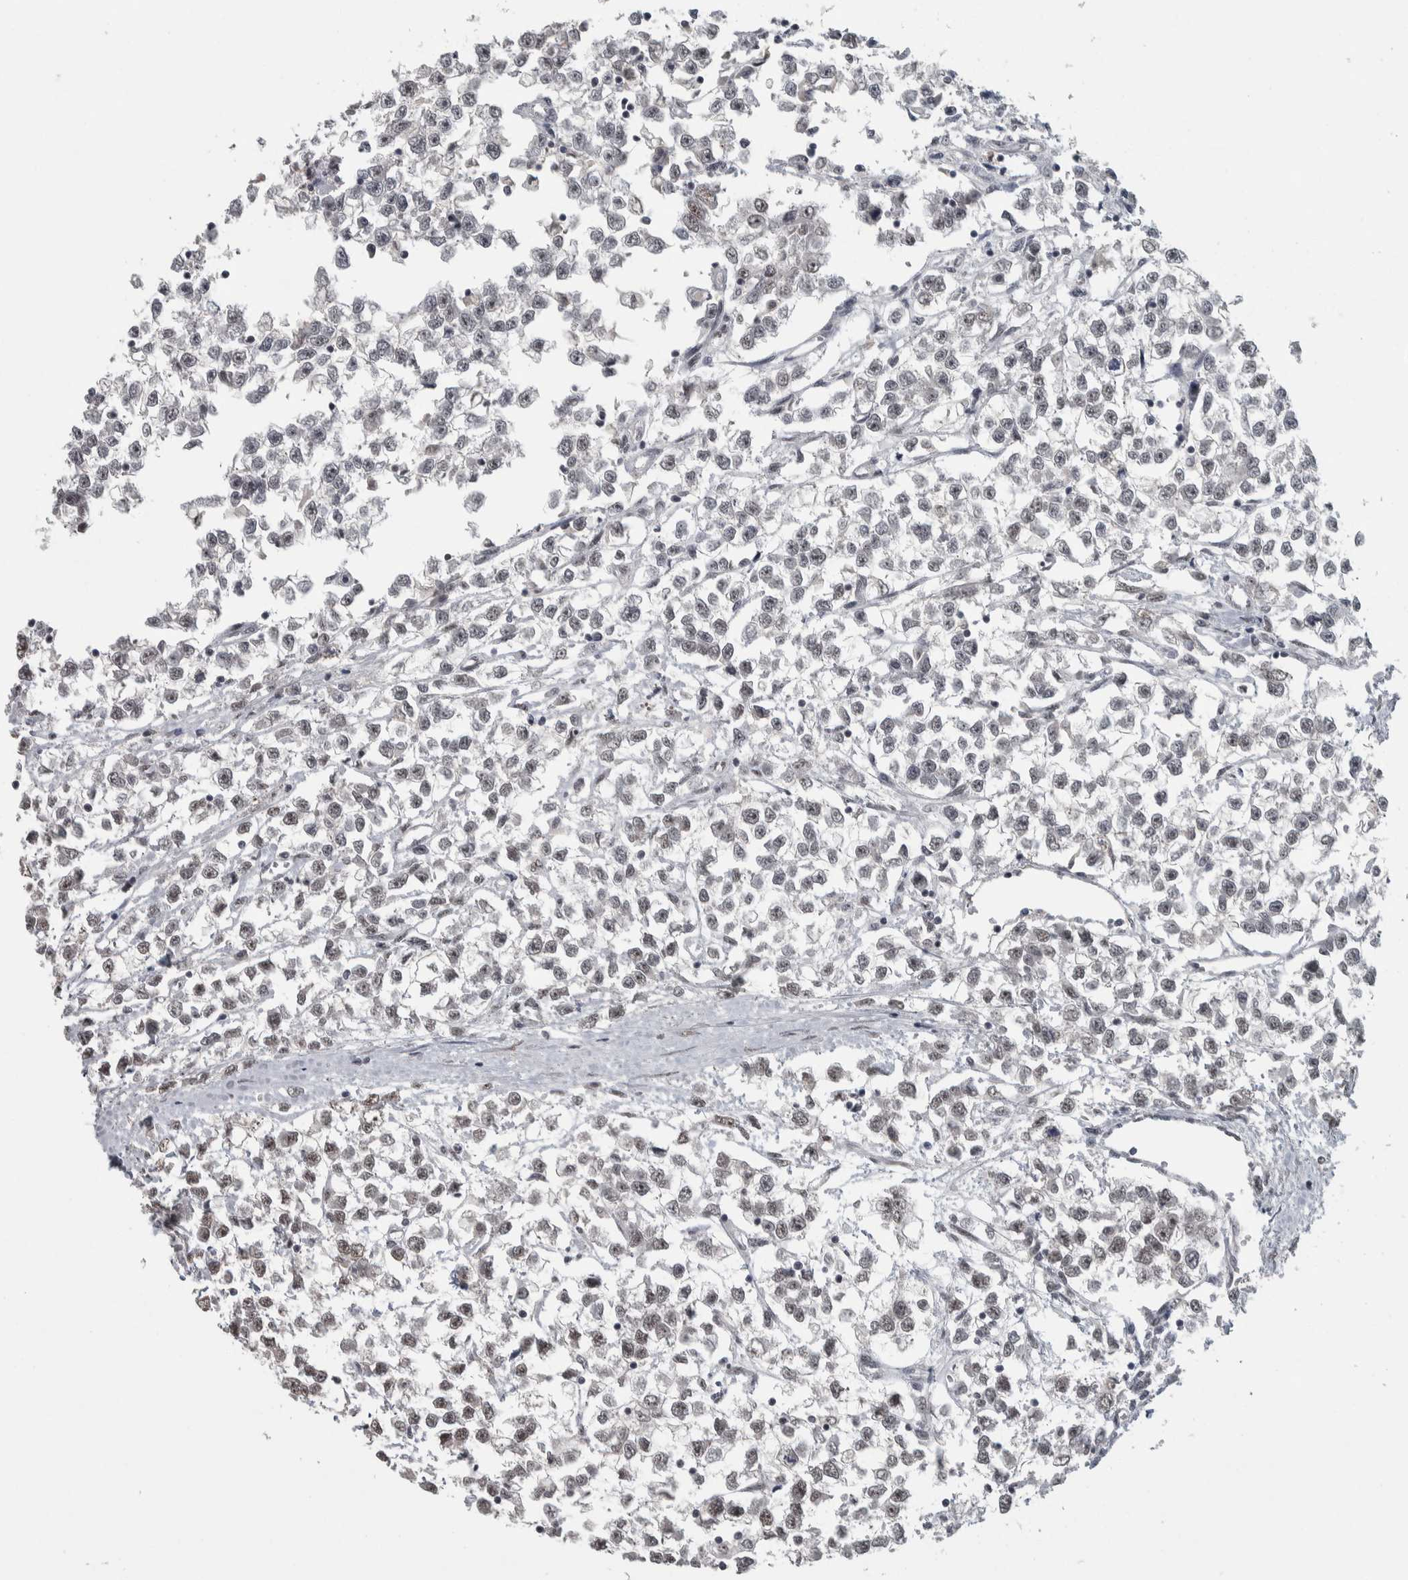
{"staining": {"intensity": "weak", "quantity": "<25%", "location": "nuclear"}, "tissue": "testis cancer", "cell_type": "Tumor cells", "image_type": "cancer", "snomed": [{"axis": "morphology", "description": "Seminoma, NOS"}, {"axis": "morphology", "description": "Carcinoma, Embryonal, NOS"}, {"axis": "topography", "description": "Testis"}], "caption": "This is an immunohistochemistry (IHC) image of embryonal carcinoma (testis). There is no staining in tumor cells.", "gene": "DDX42", "patient": {"sex": "male", "age": 51}}